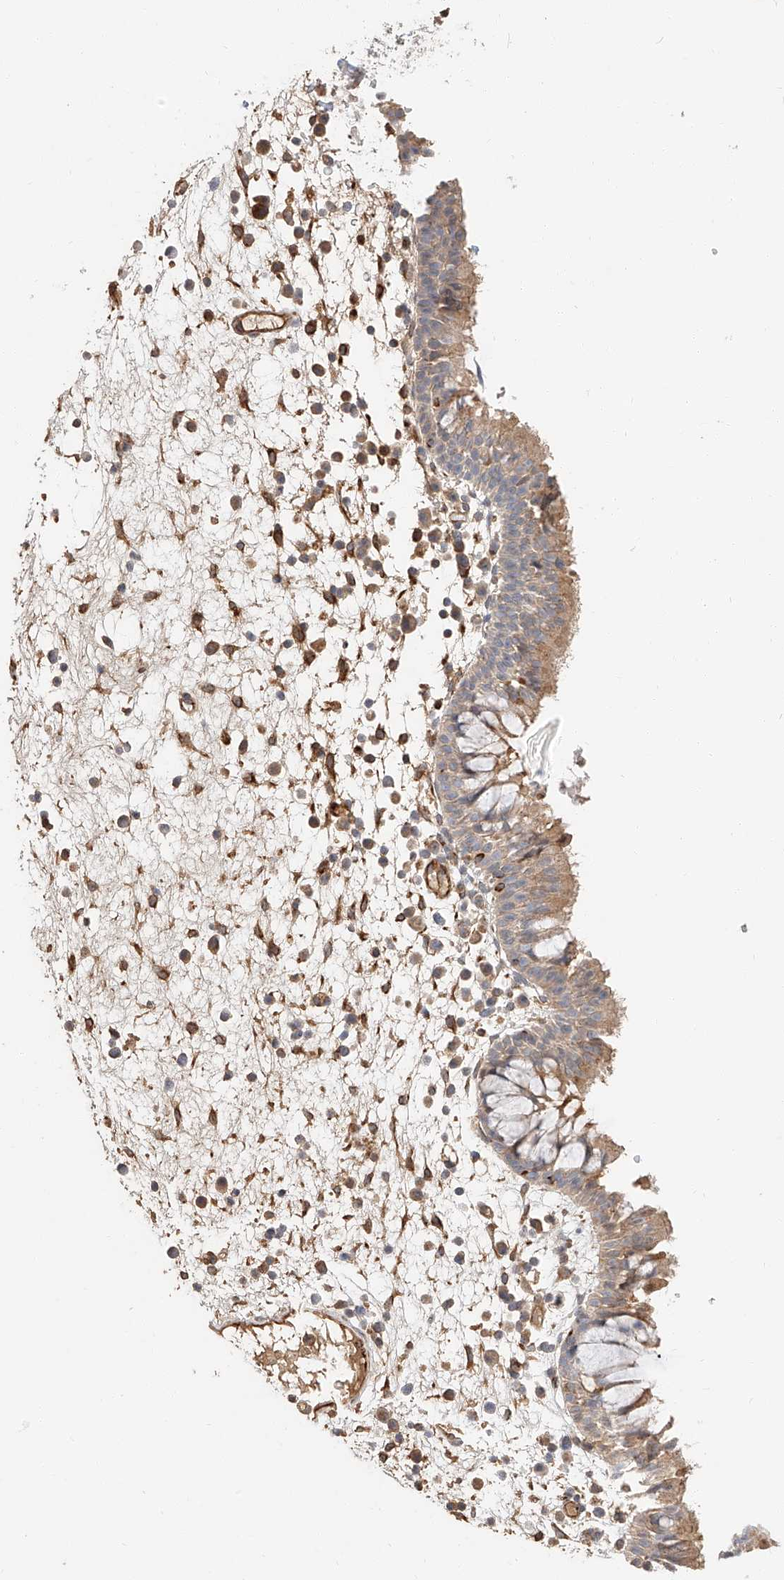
{"staining": {"intensity": "moderate", "quantity": "25%-75%", "location": "cytoplasmic/membranous"}, "tissue": "nasopharynx", "cell_type": "Respiratory epithelial cells", "image_type": "normal", "snomed": [{"axis": "morphology", "description": "Normal tissue, NOS"}, {"axis": "morphology", "description": "Inflammation, NOS"}, {"axis": "morphology", "description": "Malignant melanoma, Metastatic site"}, {"axis": "topography", "description": "Nasopharynx"}], "caption": "Immunohistochemistry (IHC) photomicrograph of benign nasopharynx: human nasopharynx stained using IHC demonstrates medium levels of moderate protein expression localized specifically in the cytoplasmic/membranous of respiratory epithelial cells, appearing as a cytoplasmic/membranous brown color.", "gene": "SUSD6", "patient": {"sex": "male", "age": 70}}